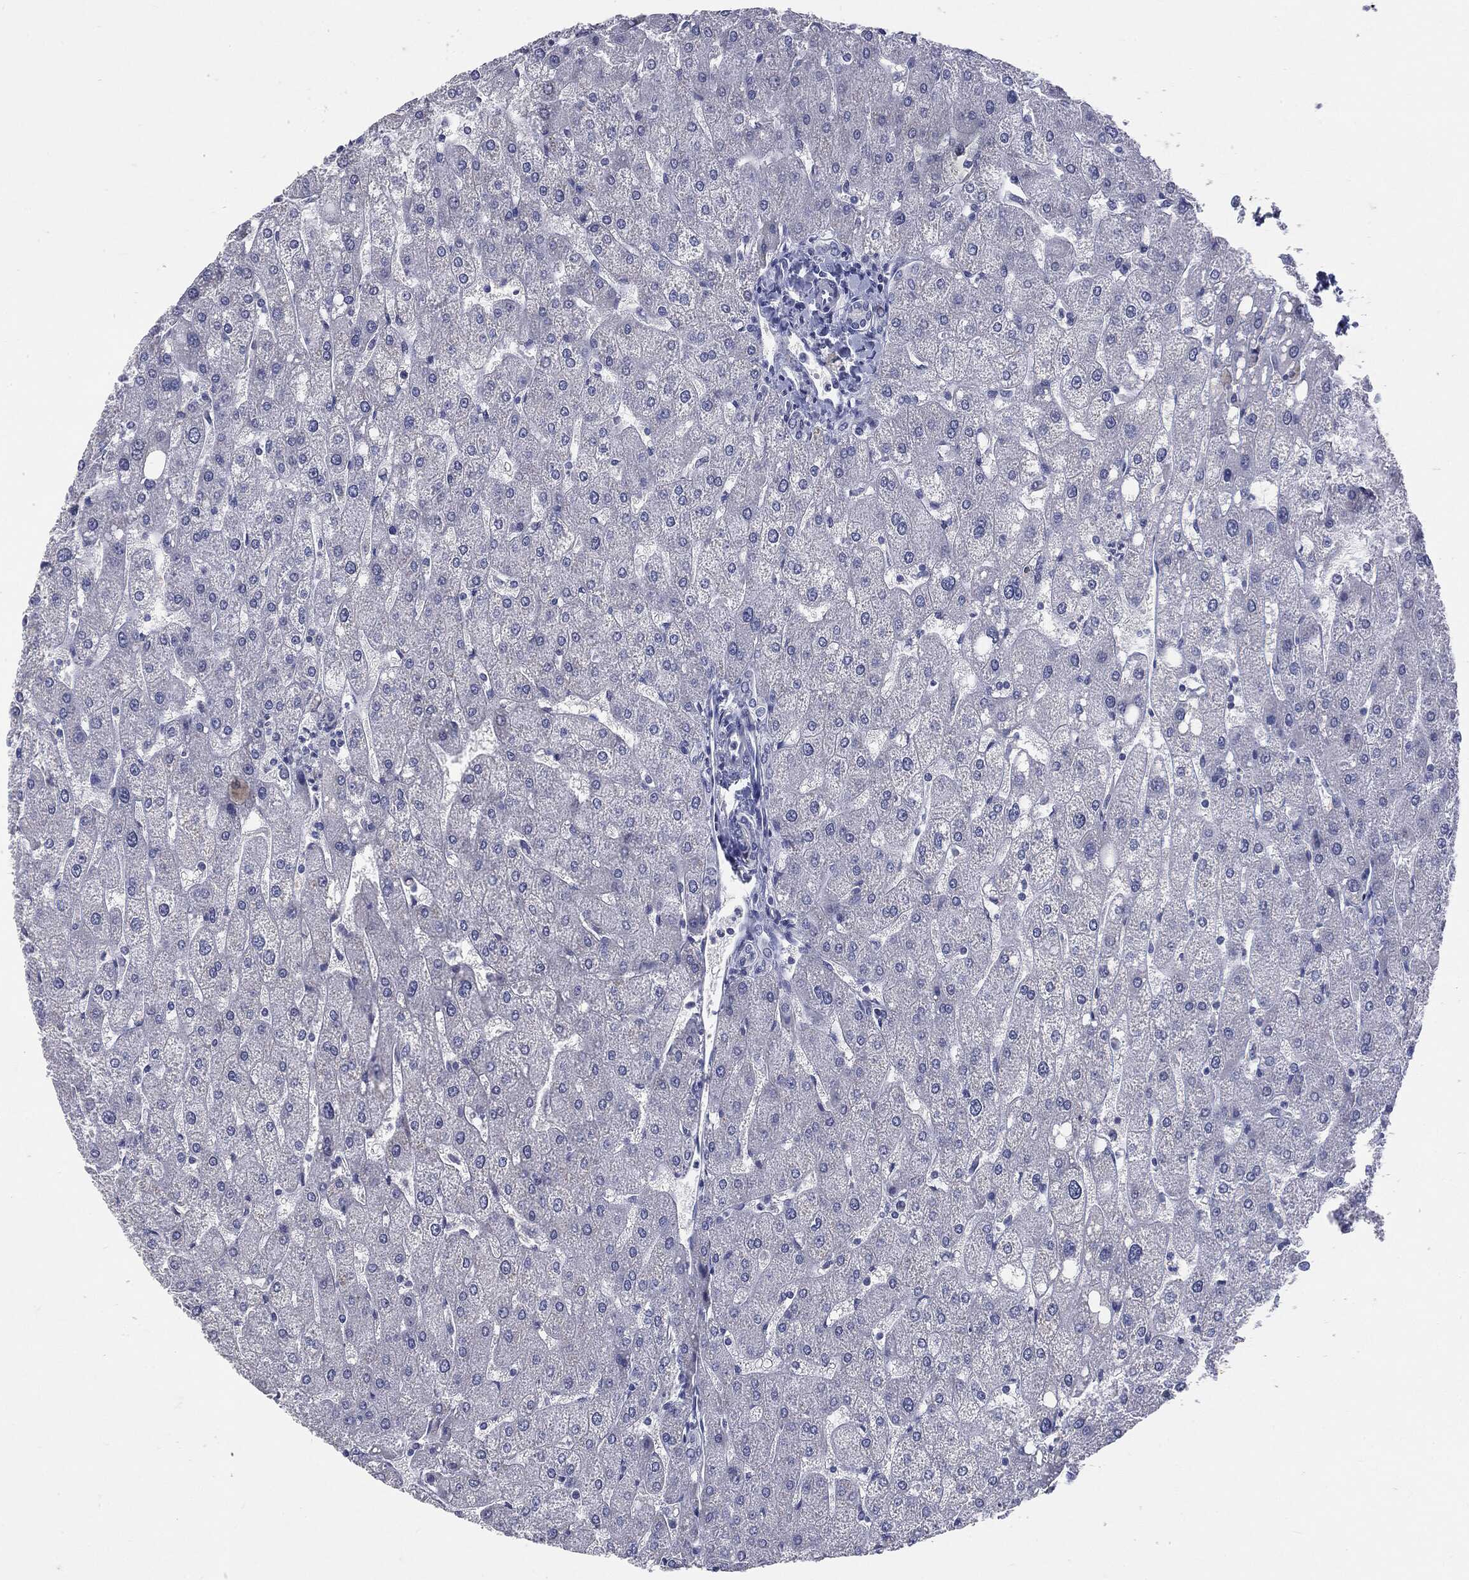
{"staining": {"intensity": "negative", "quantity": "none", "location": "none"}, "tissue": "liver", "cell_type": "Cholangiocytes", "image_type": "normal", "snomed": [{"axis": "morphology", "description": "Normal tissue, NOS"}, {"axis": "topography", "description": "Liver"}], "caption": "There is no significant expression in cholangiocytes of liver. (DAB (3,3'-diaminobenzidine) immunohistochemistry (IHC), high magnification).", "gene": "TSHB", "patient": {"sex": "male", "age": 67}}